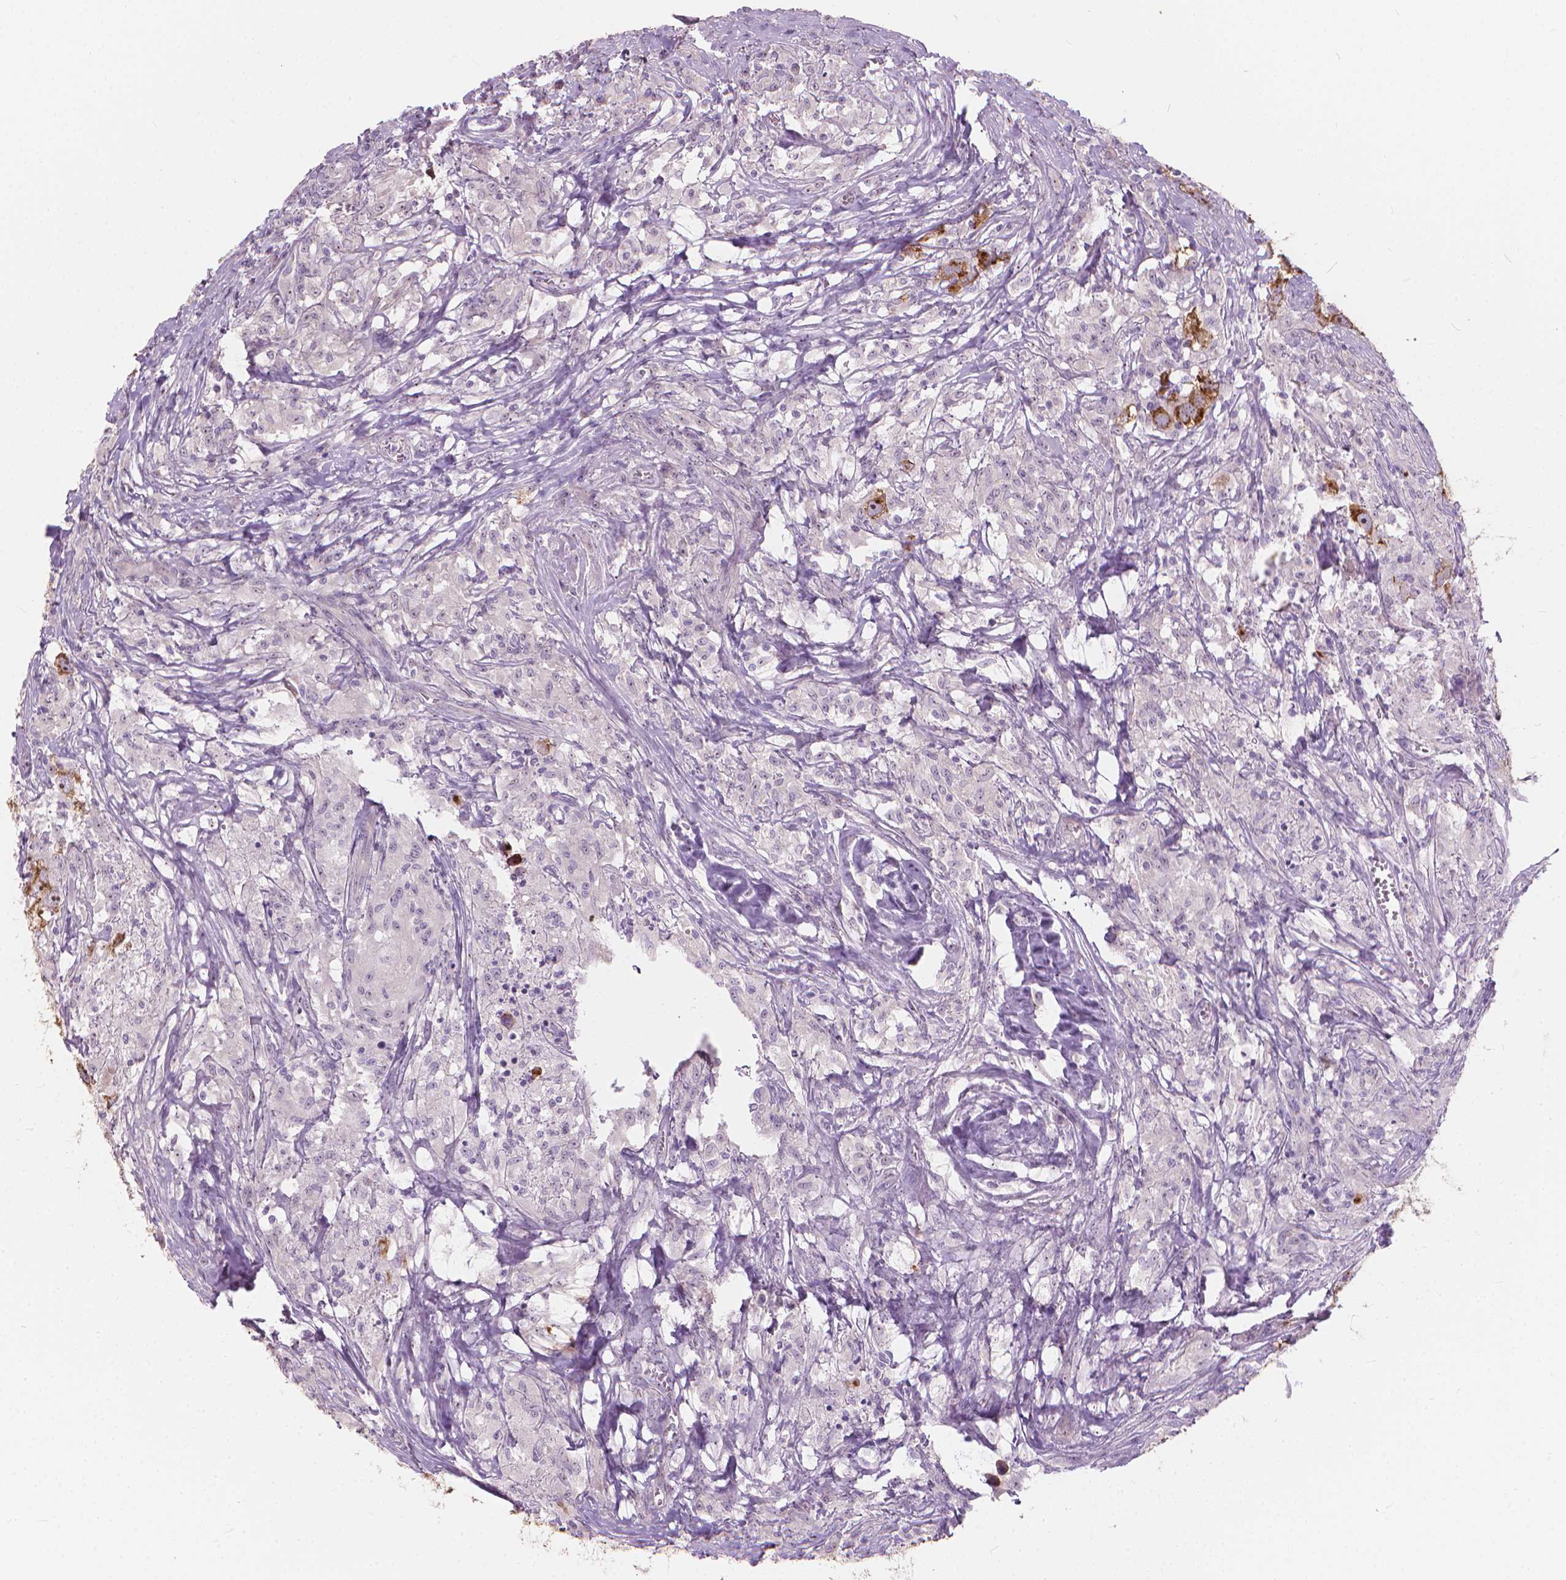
{"staining": {"intensity": "moderate", "quantity": "25%-75%", "location": "cytoplasmic/membranous"}, "tissue": "testis cancer", "cell_type": "Tumor cells", "image_type": "cancer", "snomed": [{"axis": "morphology", "description": "Seminoma, NOS"}, {"axis": "topography", "description": "Testis"}], "caption": "Seminoma (testis) tissue shows moderate cytoplasmic/membranous staining in approximately 25%-75% of tumor cells, visualized by immunohistochemistry. The protein of interest is stained brown, and the nuclei are stained in blue (DAB (3,3'-diaminobenzidine) IHC with brightfield microscopy, high magnification).", "gene": "GPRC5A", "patient": {"sex": "male", "age": 49}}